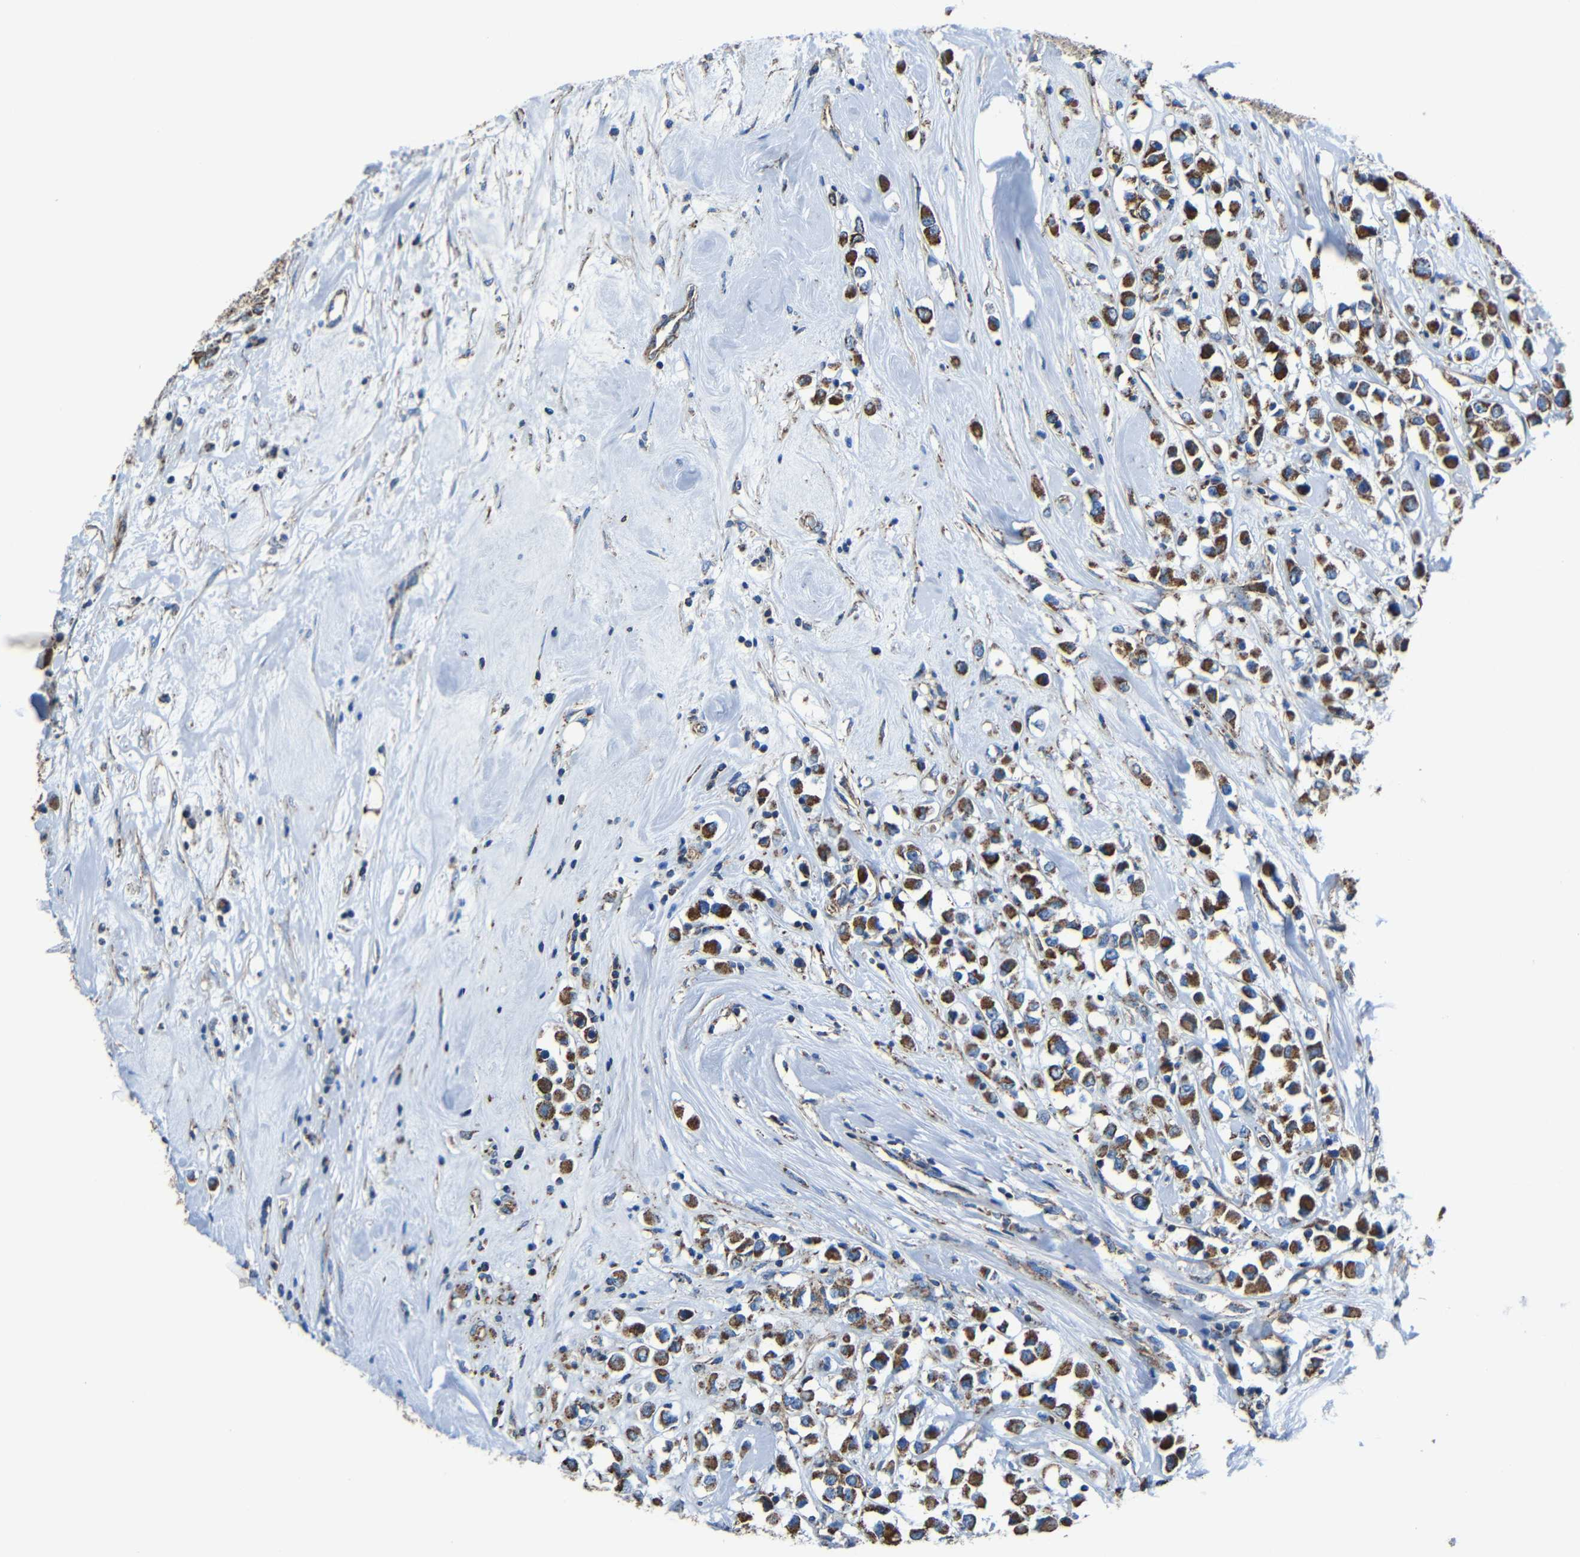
{"staining": {"intensity": "strong", "quantity": ">75%", "location": "cytoplasmic/membranous"}, "tissue": "breast cancer", "cell_type": "Tumor cells", "image_type": "cancer", "snomed": [{"axis": "morphology", "description": "Duct carcinoma"}, {"axis": "topography", "description": "Breast"}], "caption": "There is high levels of strong cytoplasmic/membranous staining in tumor cells of breast cancer, as demonstrated by immunohistochemical staining (brown color).", "gene": "INTS6L", "patient": {"sex": "female", "age": 61}}